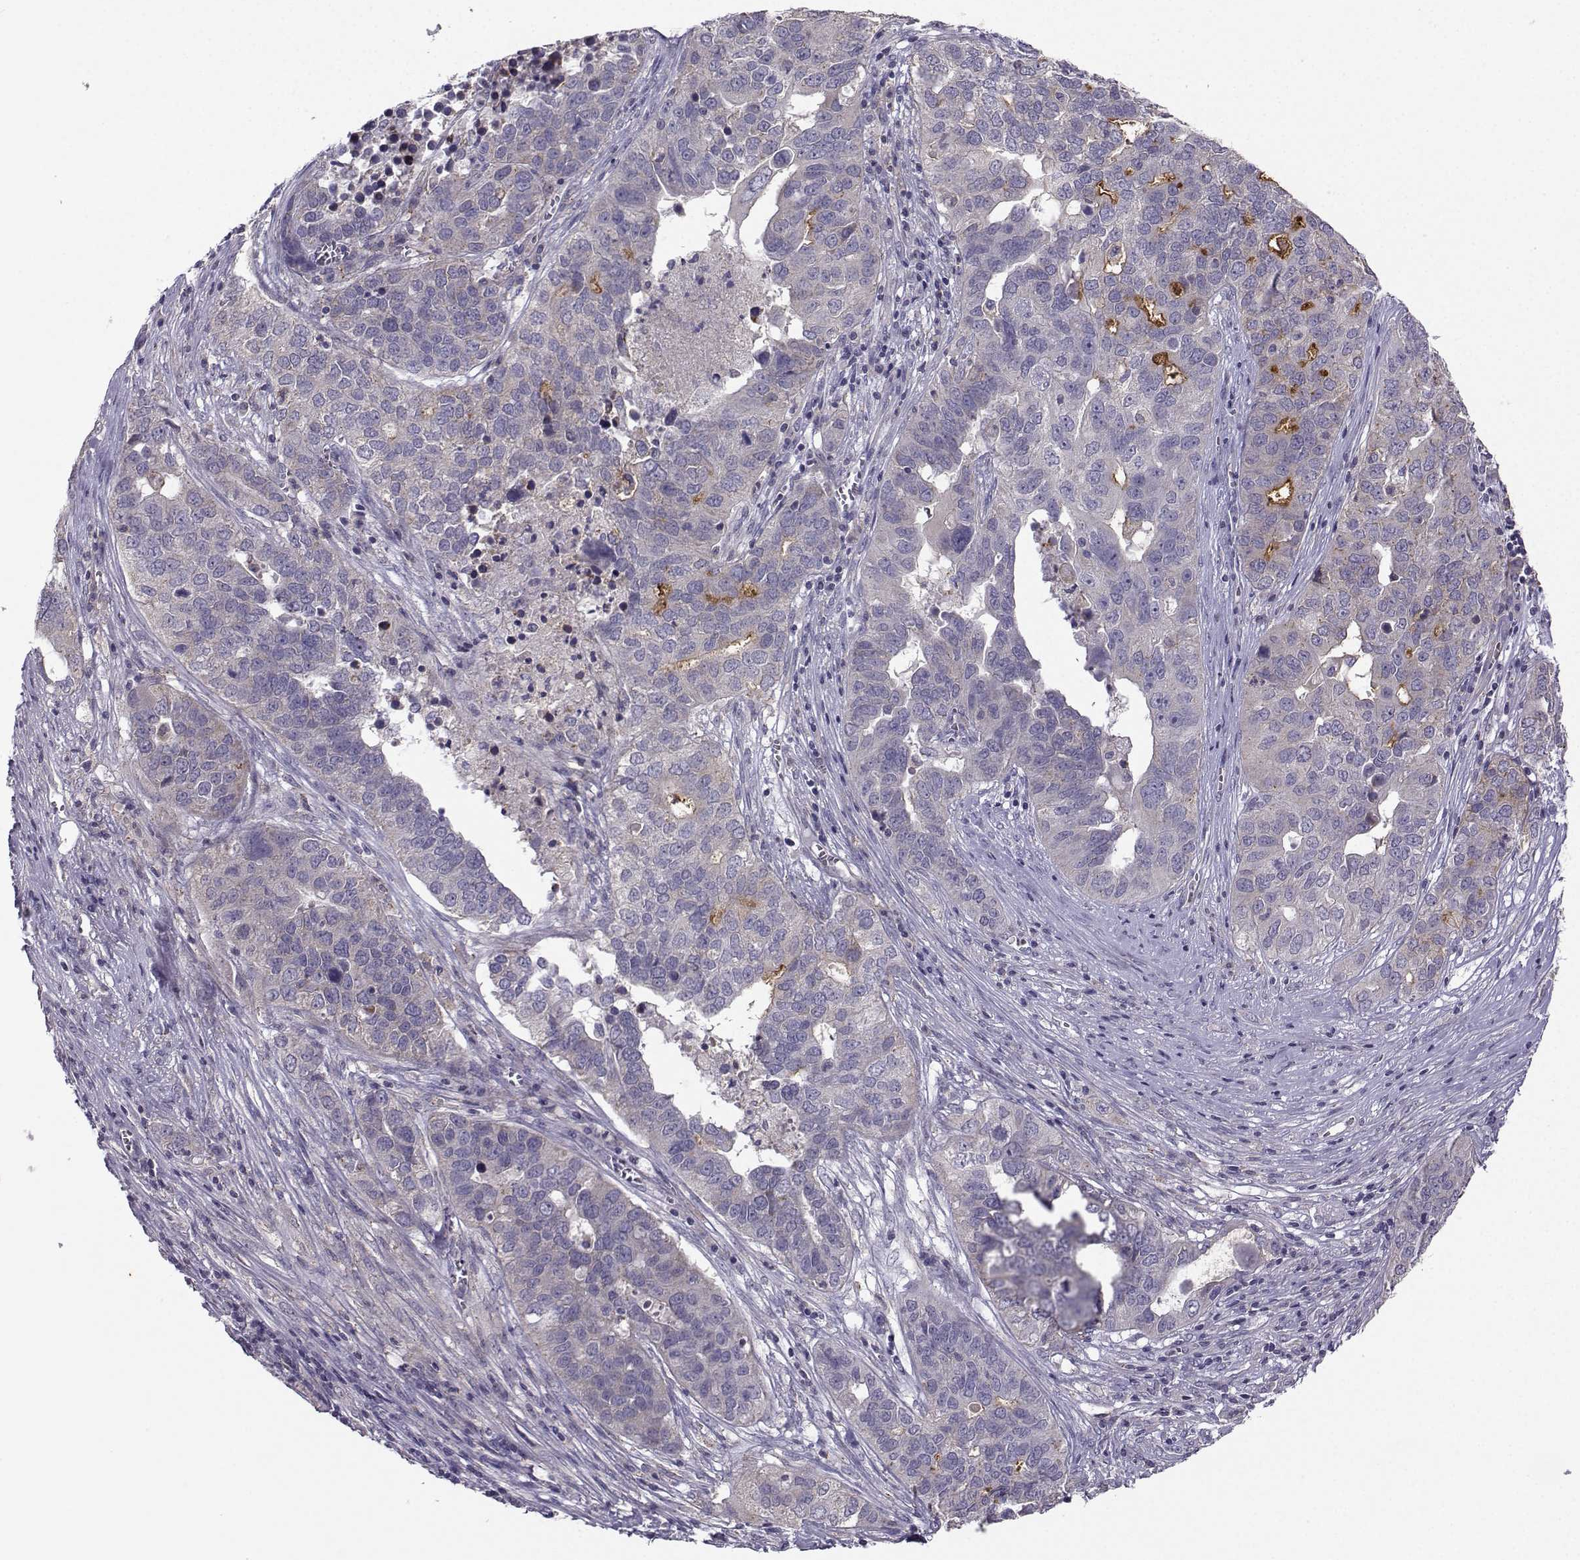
{"staining": {"intensity": "moderate", "quantity": "<25%", "location": "cytoplasmic/membranous"}, "tissue": "ovarian cancer", "cell_type": "Tumor cells", "image_type": "cancer", "snomed": [{"axis": "morphology", "description": "Carcinoma, endometroid"}, {"axis": "topography", "description": "Soft tissue"}, {"axis": "topography", "description": "Ovary"}], "caption": "Ovarian cancer tissue demonstrates moderate cytoplasmic/membranous staining in approximately <25% of tumor cells Using DAB (3,3'-diaminobenzidine) (brown) and hematoxylin (blue) stains, captured at high magnification using brightfield microscopy.", "gene": "FCAMR", "patient": {"sex": "female", "age": 52}}